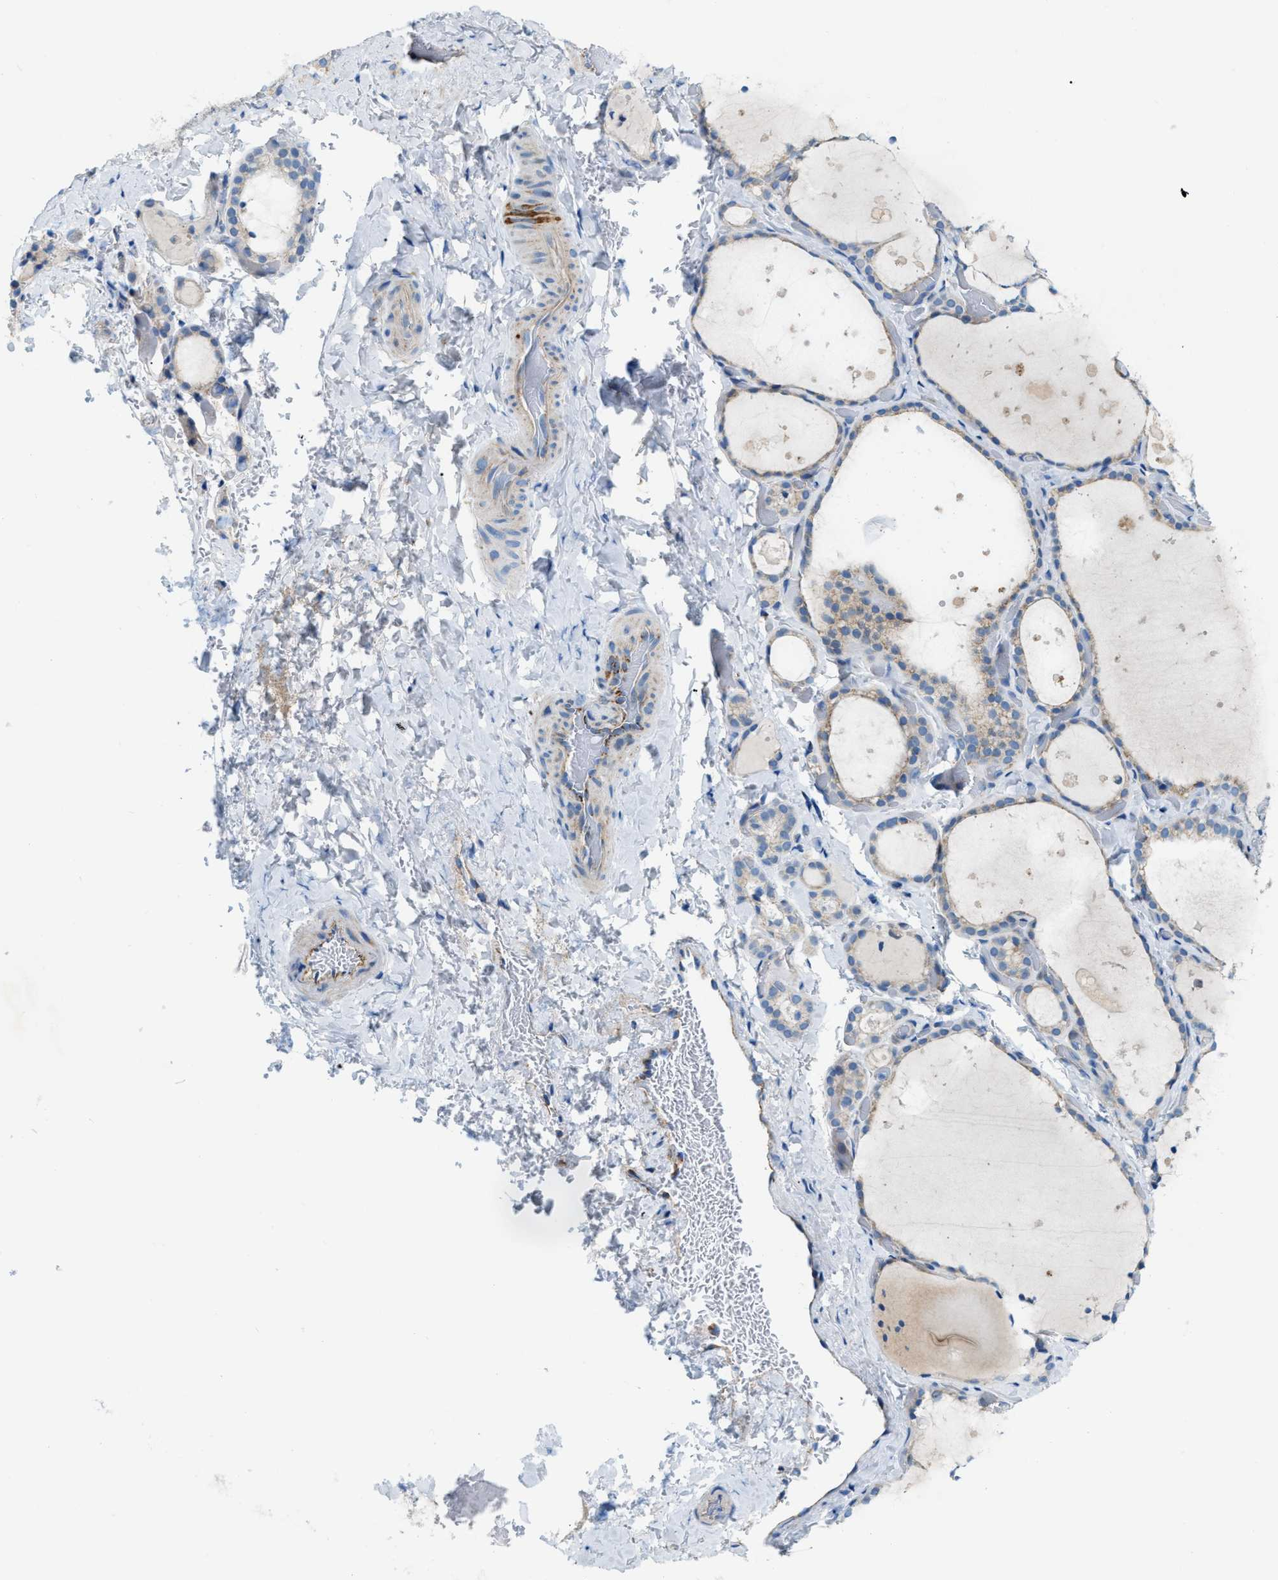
{"staining": {"intensity": "moderate", "quantity": ">75%", "location": "cytoplasmic/membranous"}, "tissue": "thyroid gland", "cell_type": "Glandular cells", "image_type": "normal", "snomed": [{"axis": "morphology", "description": "Normal tissue, NOS"}, {"axis": "topography", "description": "Thyroid gland"}], "caption": "Brown immunohistochemical staining in normal thyroid gland displays moderate cytoplasmic/membranous positivity in approximately >75% of glandular cells. The staining was performed using DAB (3,3'-diaminobenzidine), with brown indicating positive protein expression. Nuclei are stained blue with hematoxylin.", "gene": "JADE1", "patient": {"sex": "female", "age": 44}}